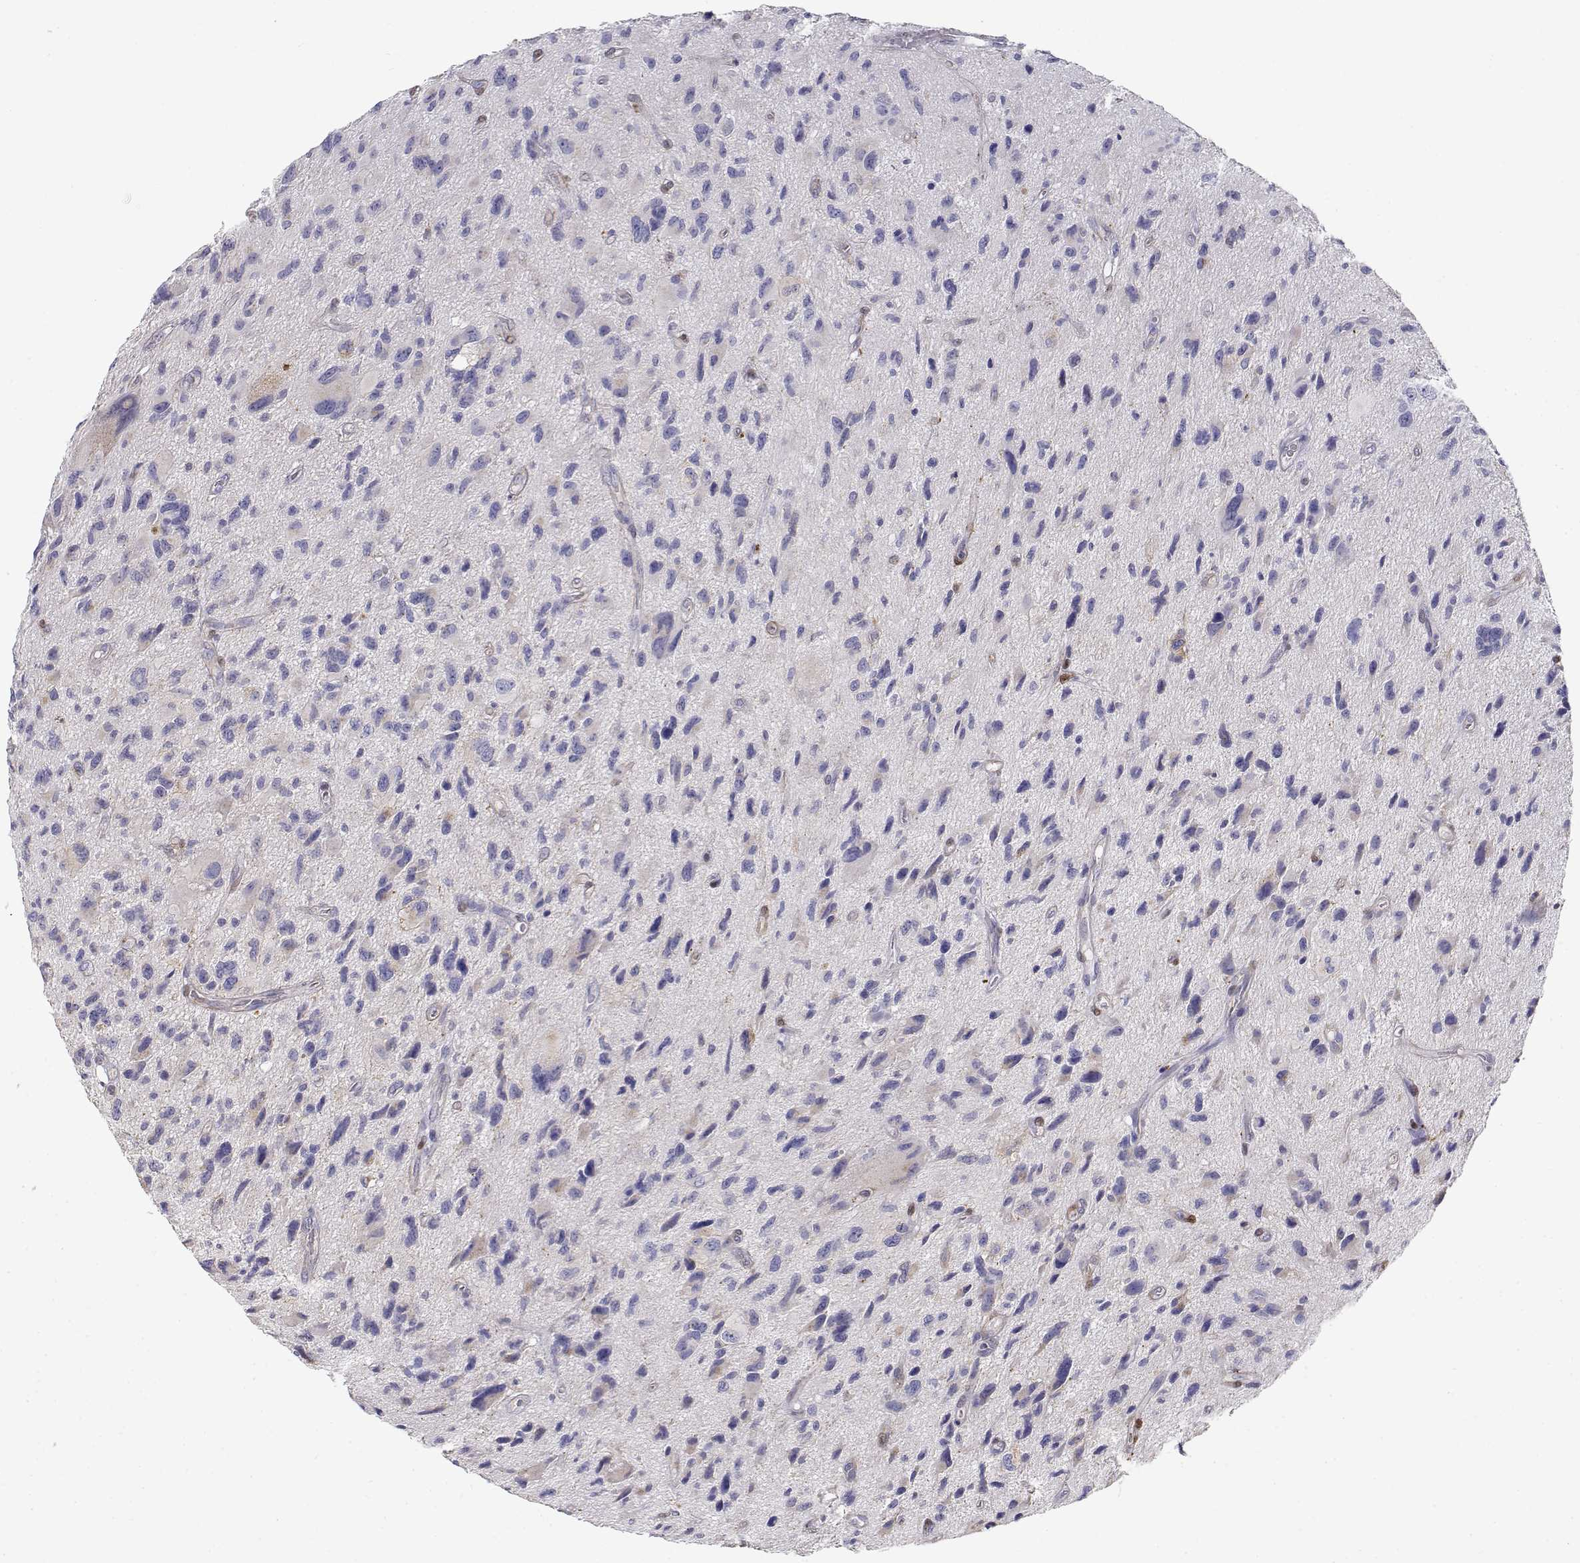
{"staining": {"intensity": "negative", "quantity": "none", "location": "none"}, "tissue": "glioma", "cell_type": "Tumor cells", "image_type": "cancer", "snomed": [{"axis": "morphology", "description": "Glioma, malignant, NOS"}, {"axis": "morphology", "description": "Glioma, malignant, High grade"}, {"axis": "topography", "description": "Brain"}], "caption": "Glioma (malignant) was stained to show a protein in brown. There is no significant positivity in tumor cells. Brightfield microscopy of immunohistochemistry stained with DAB (3,3'-diaminobenzidine) (brown) and hematoxylin (blue), captured at high magnification.", "gene": "ADA", "patient": {"sex": "female", "age": 71}}